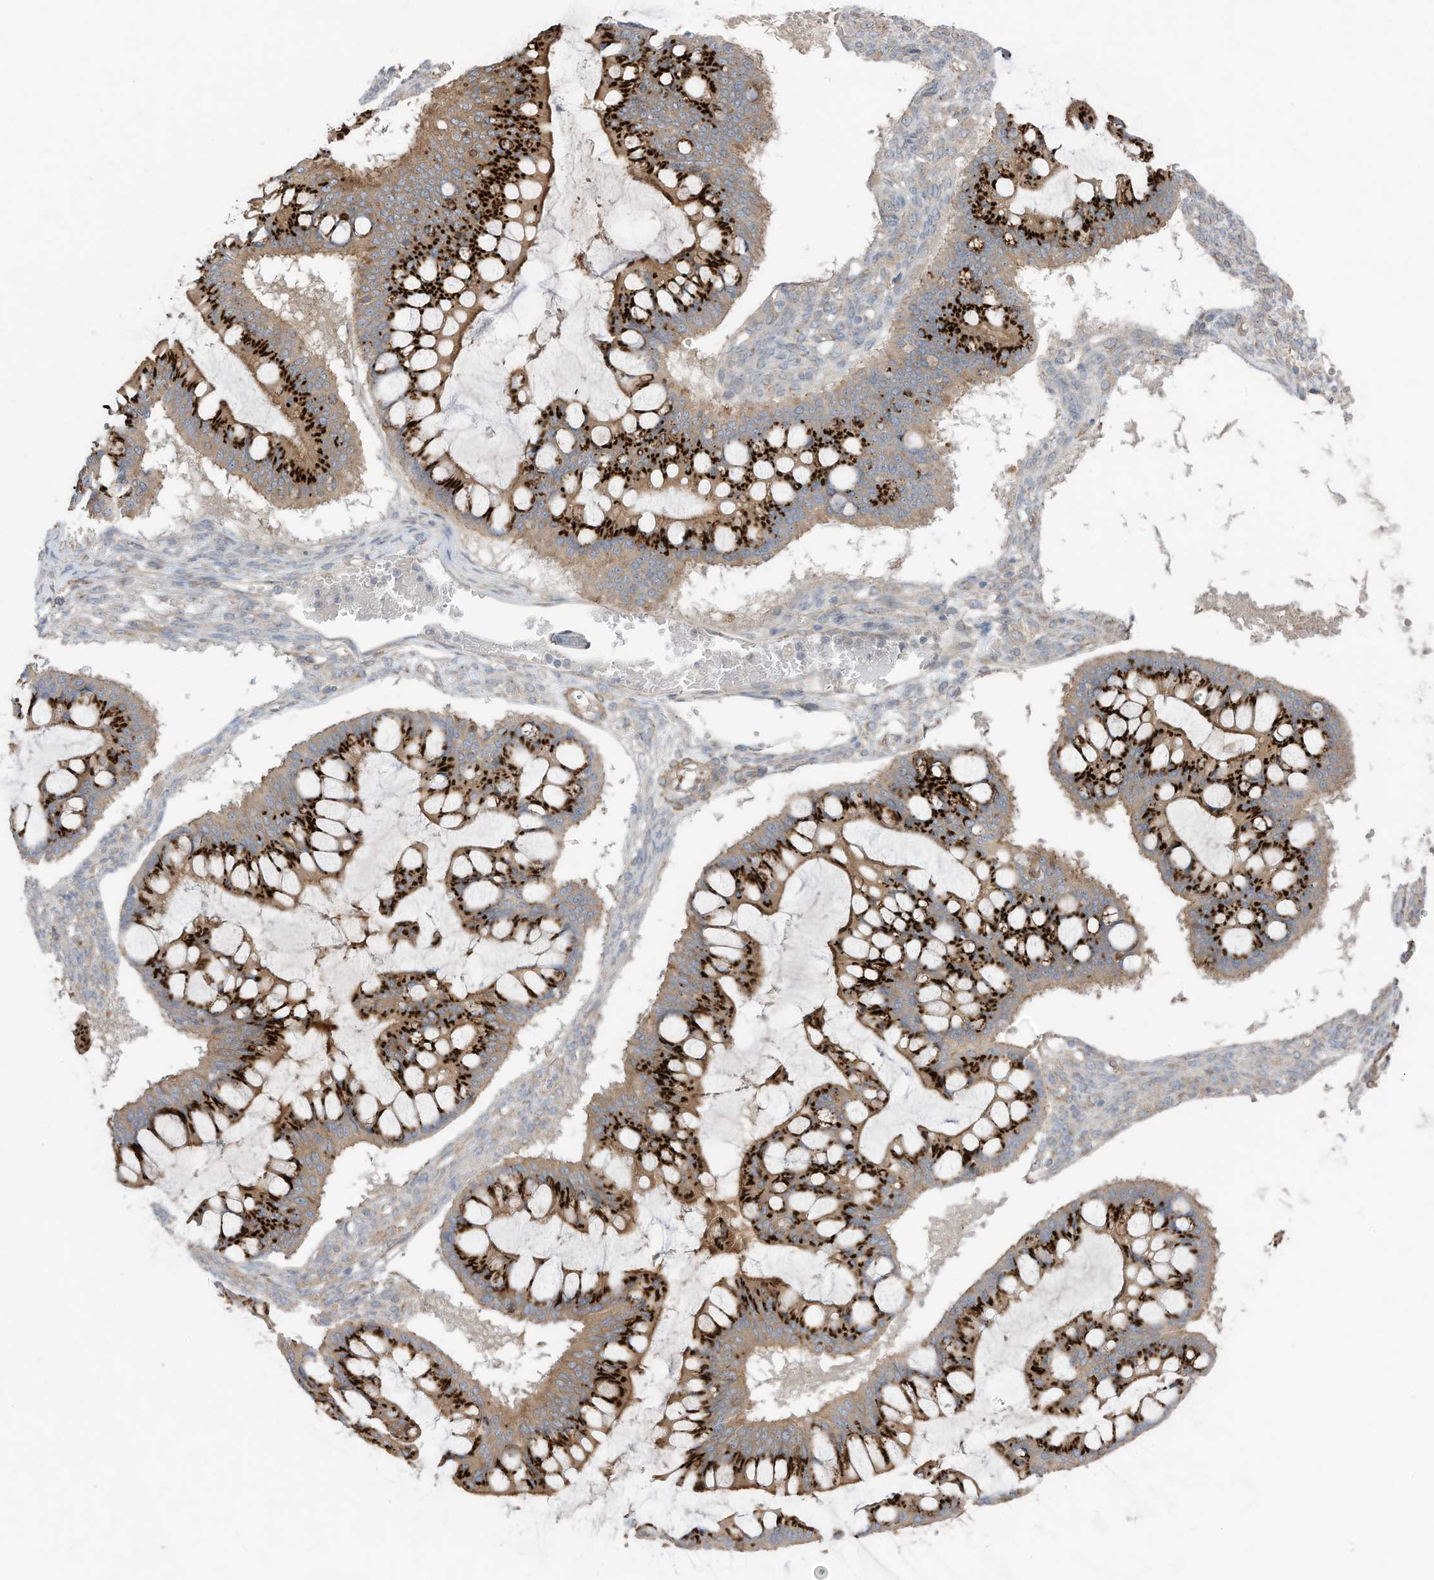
{"staining": {"intensity": "strong", "quantity": ">75%", "location": "cytoplasmic/membranous"}, "tissue": "ovarian cancer", "cell_type": "Tumor cells", "image_type": "cancer", "snomed": [{"axis": "morphology", "description": "Cystadenocarcinoma, mucinous, NOS"}, {"axis": "topography", "description": "Ovary"}], "caption": "Immunohistochemical staining of human ovarian cancer reveals high levels of strong cytoplasmic/membranous expression in about >75% of tumor cells.", "gene": "SLC17A7", "patient": {"sex": "female", "age": 73}}